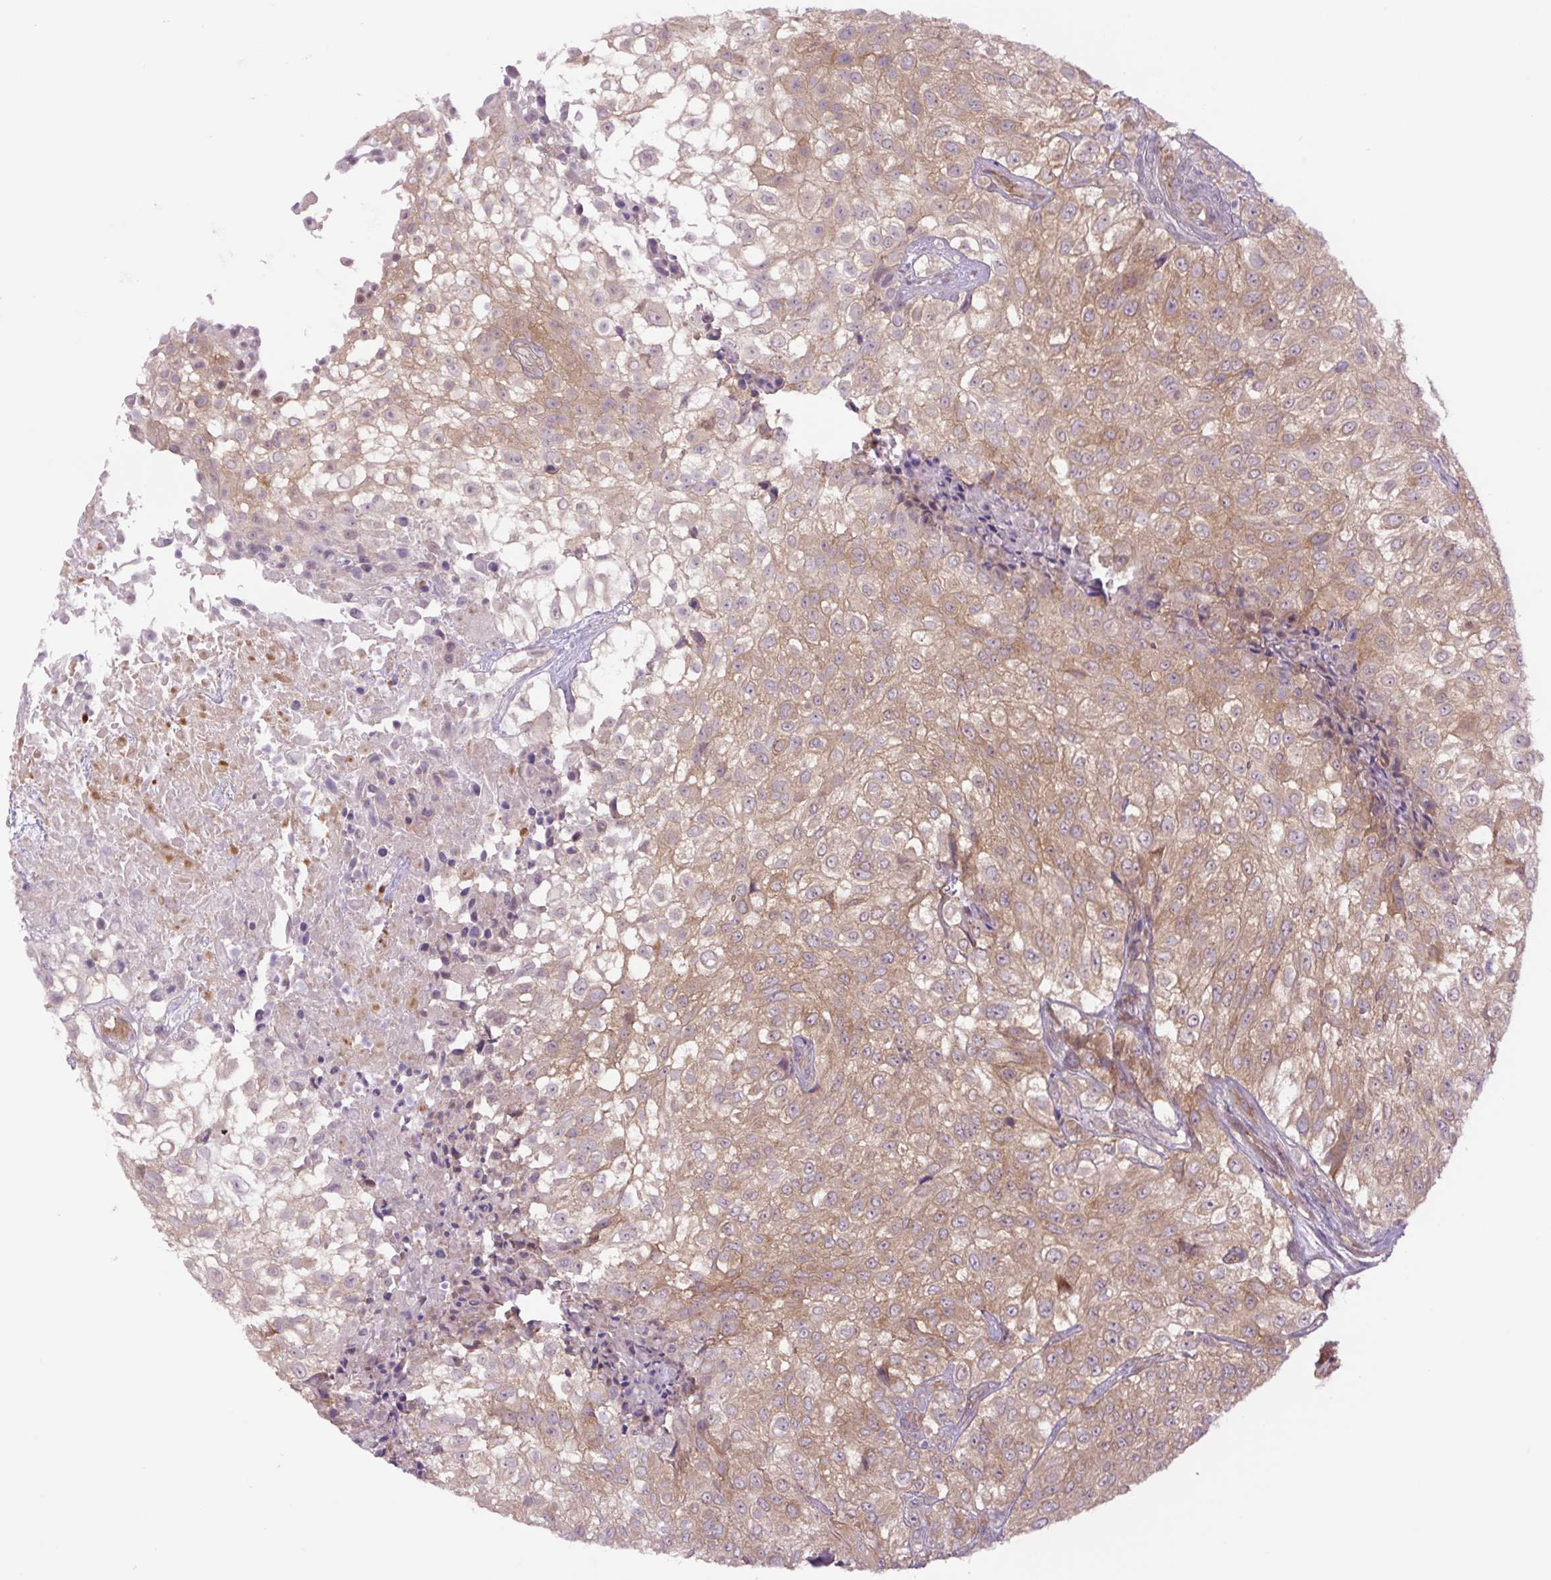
{"staining": {"intensity": "moderate", "quantity": ">75%", "location": "cytoplasmic/membranous"}, "tissue": "urothelial cancer", "cell_type": "Tumor cells", "image_type": "cancer", "snomed": [{"axis": "morphology", "description": "Urothelial carcinoma, High grade"}, {"axis": "topography", "description": "Urinary bladder"}], "caption": "Moderate cytoplasmic/membranous protein staining is identified in approximately >75% of tumor cells in urothelial carcinoma (high-grade). (Stains: DAB (3,3'-diaminobenzidine) in brown, nuclei in blue, Microscopy: brightfield microscopy at high magnification).", "gene": "MINK1", "patient": {"sex": "male", "age": 56}}